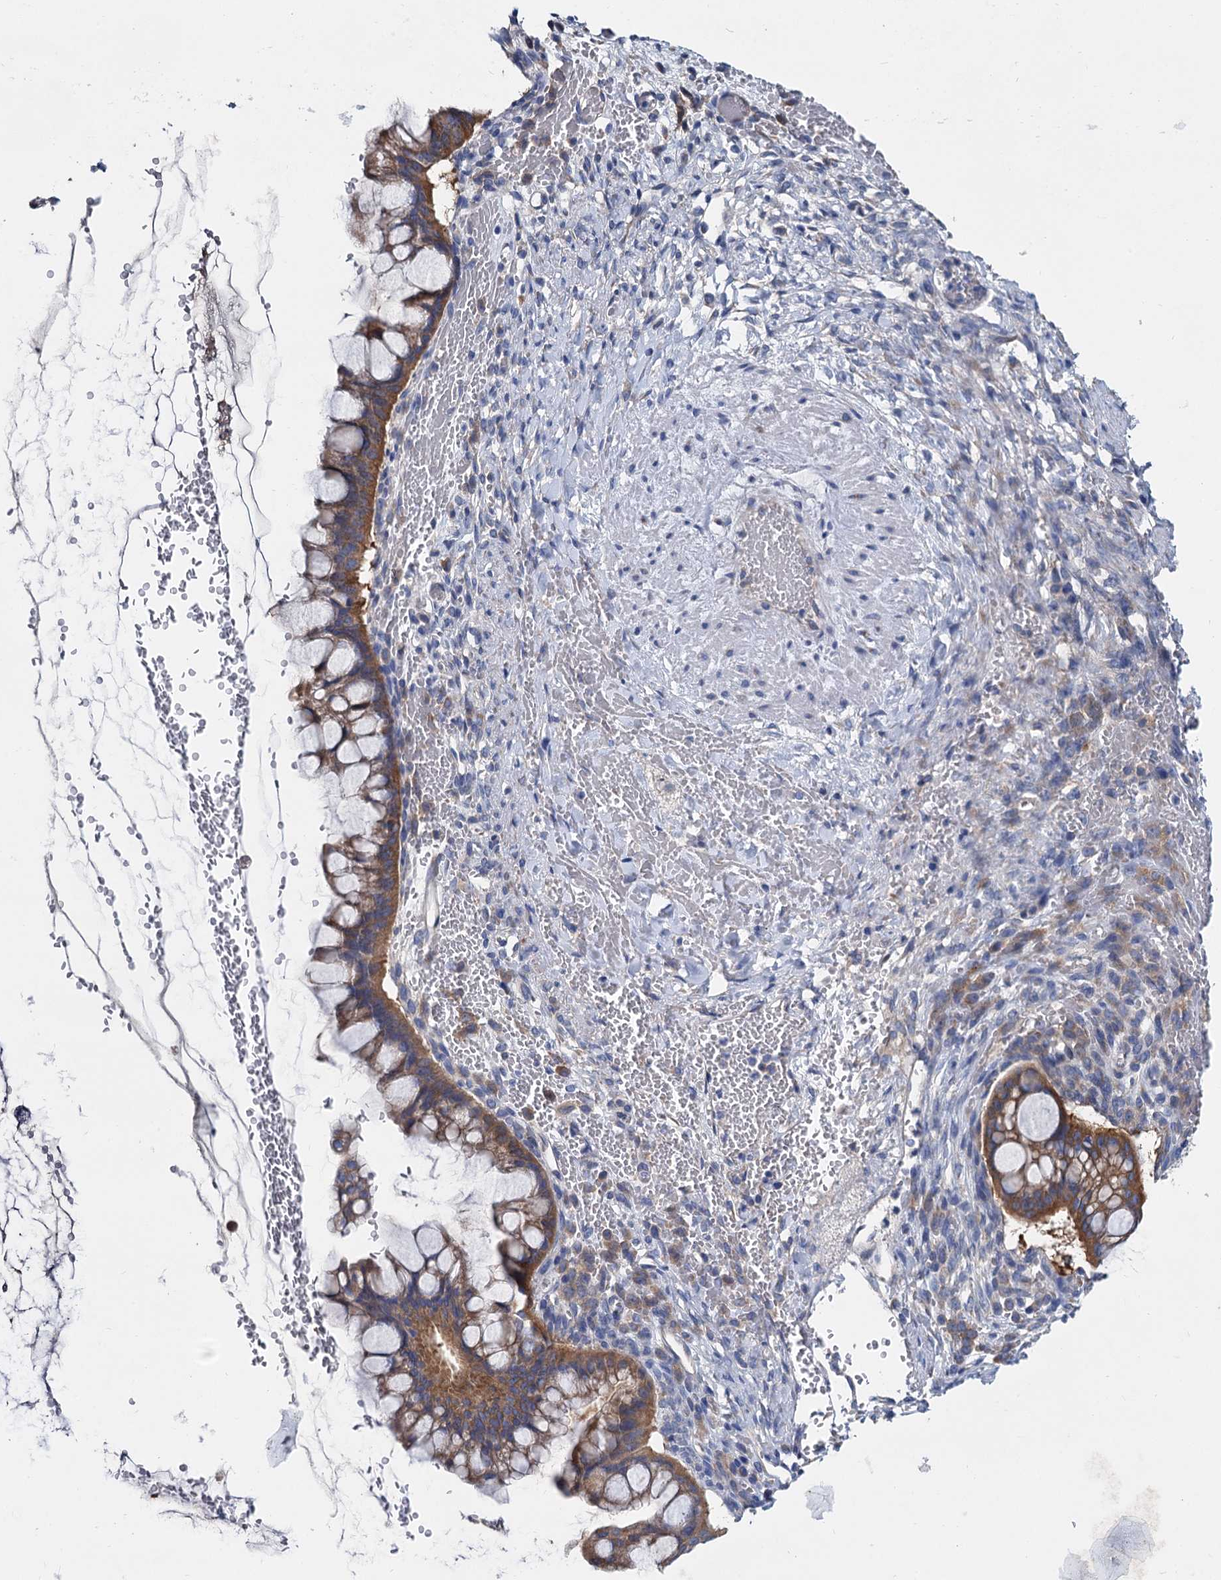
{"staining": {"intensity": "strong", "quantity": ">75%", "location": "cytoplasmic/membranous"}, "tissue": "ovarian cancer", "cell_type": "Tumor cells", "image_type": "cancer", "snomed": [{"axis": "morphology", "description": "Cystadenocarcinoma, mucinous, NOS"}, {"axis": "topography", "description": "Ovary"}], "caption": "A high amount of strong cytoplasmic/membranous positivity is present in approximately >75% of tumor cells in ovarian cancer (mucinous cystadenocarcinoma) tissue. (brown staining indicates protein expression, while blue staining denotes nuclei).", "gene": "QARS1", "patient": {"sex": "female", "age": 73}}